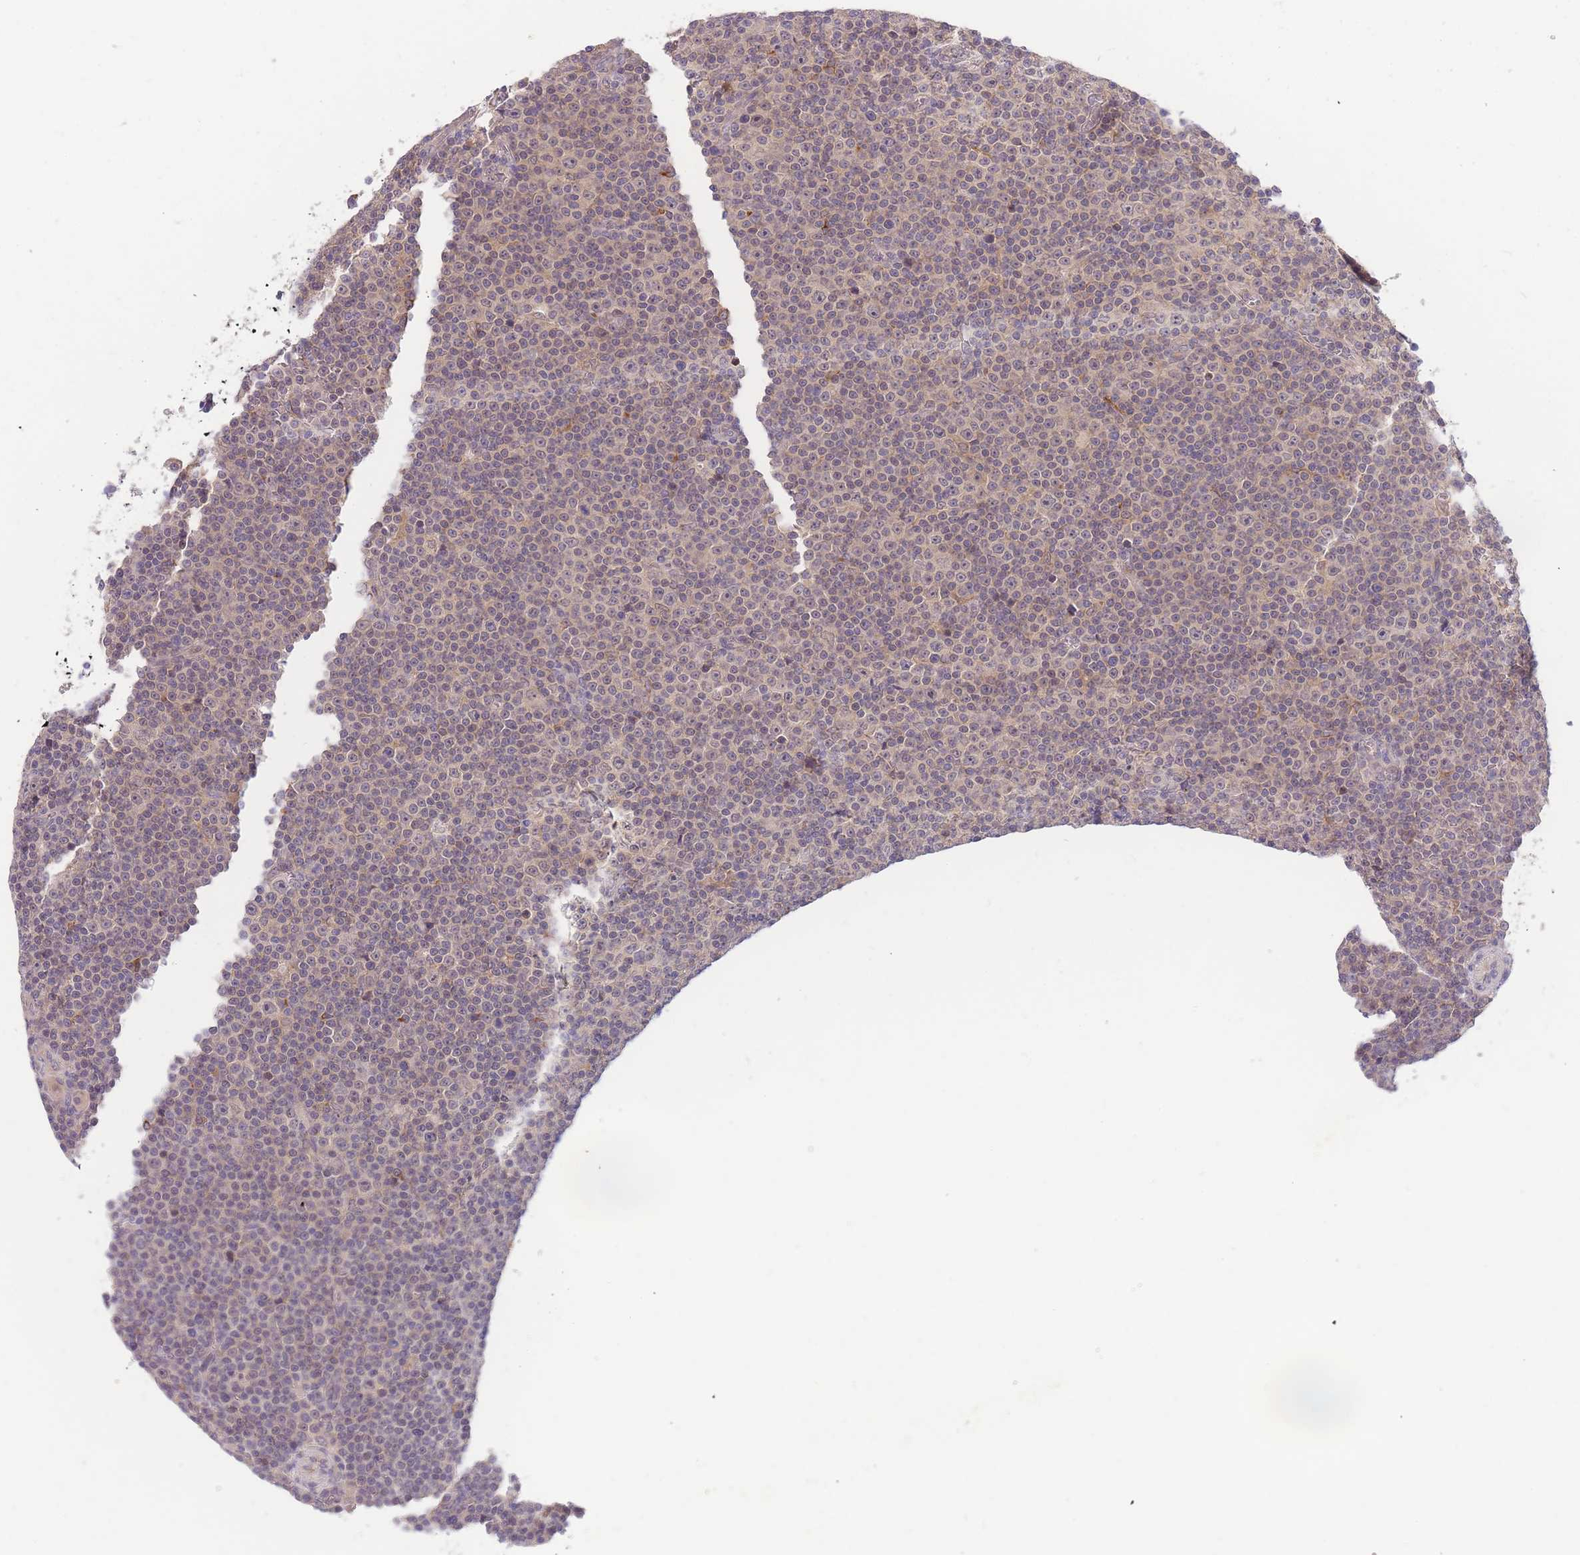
{"staining": {"intensity": "weak", "quantity": "<25%", "location": "cytoplasmic/membranous"}, "tissue": "lymphoma", "cell_type": "Tumor cells", "image_type": "cancer", "snomed": [{"axis": "morphology", "description": "Malignant lymphoma, non-Hodgkin's type, Low grade"}, {"axis": "topography", "description": "Lymph node"}], "caption": "Tumor cells are negative for brown protein staining in lymphoma.", "gene": "ZNF577", "patient": {"sex": "female", "age": 67}}